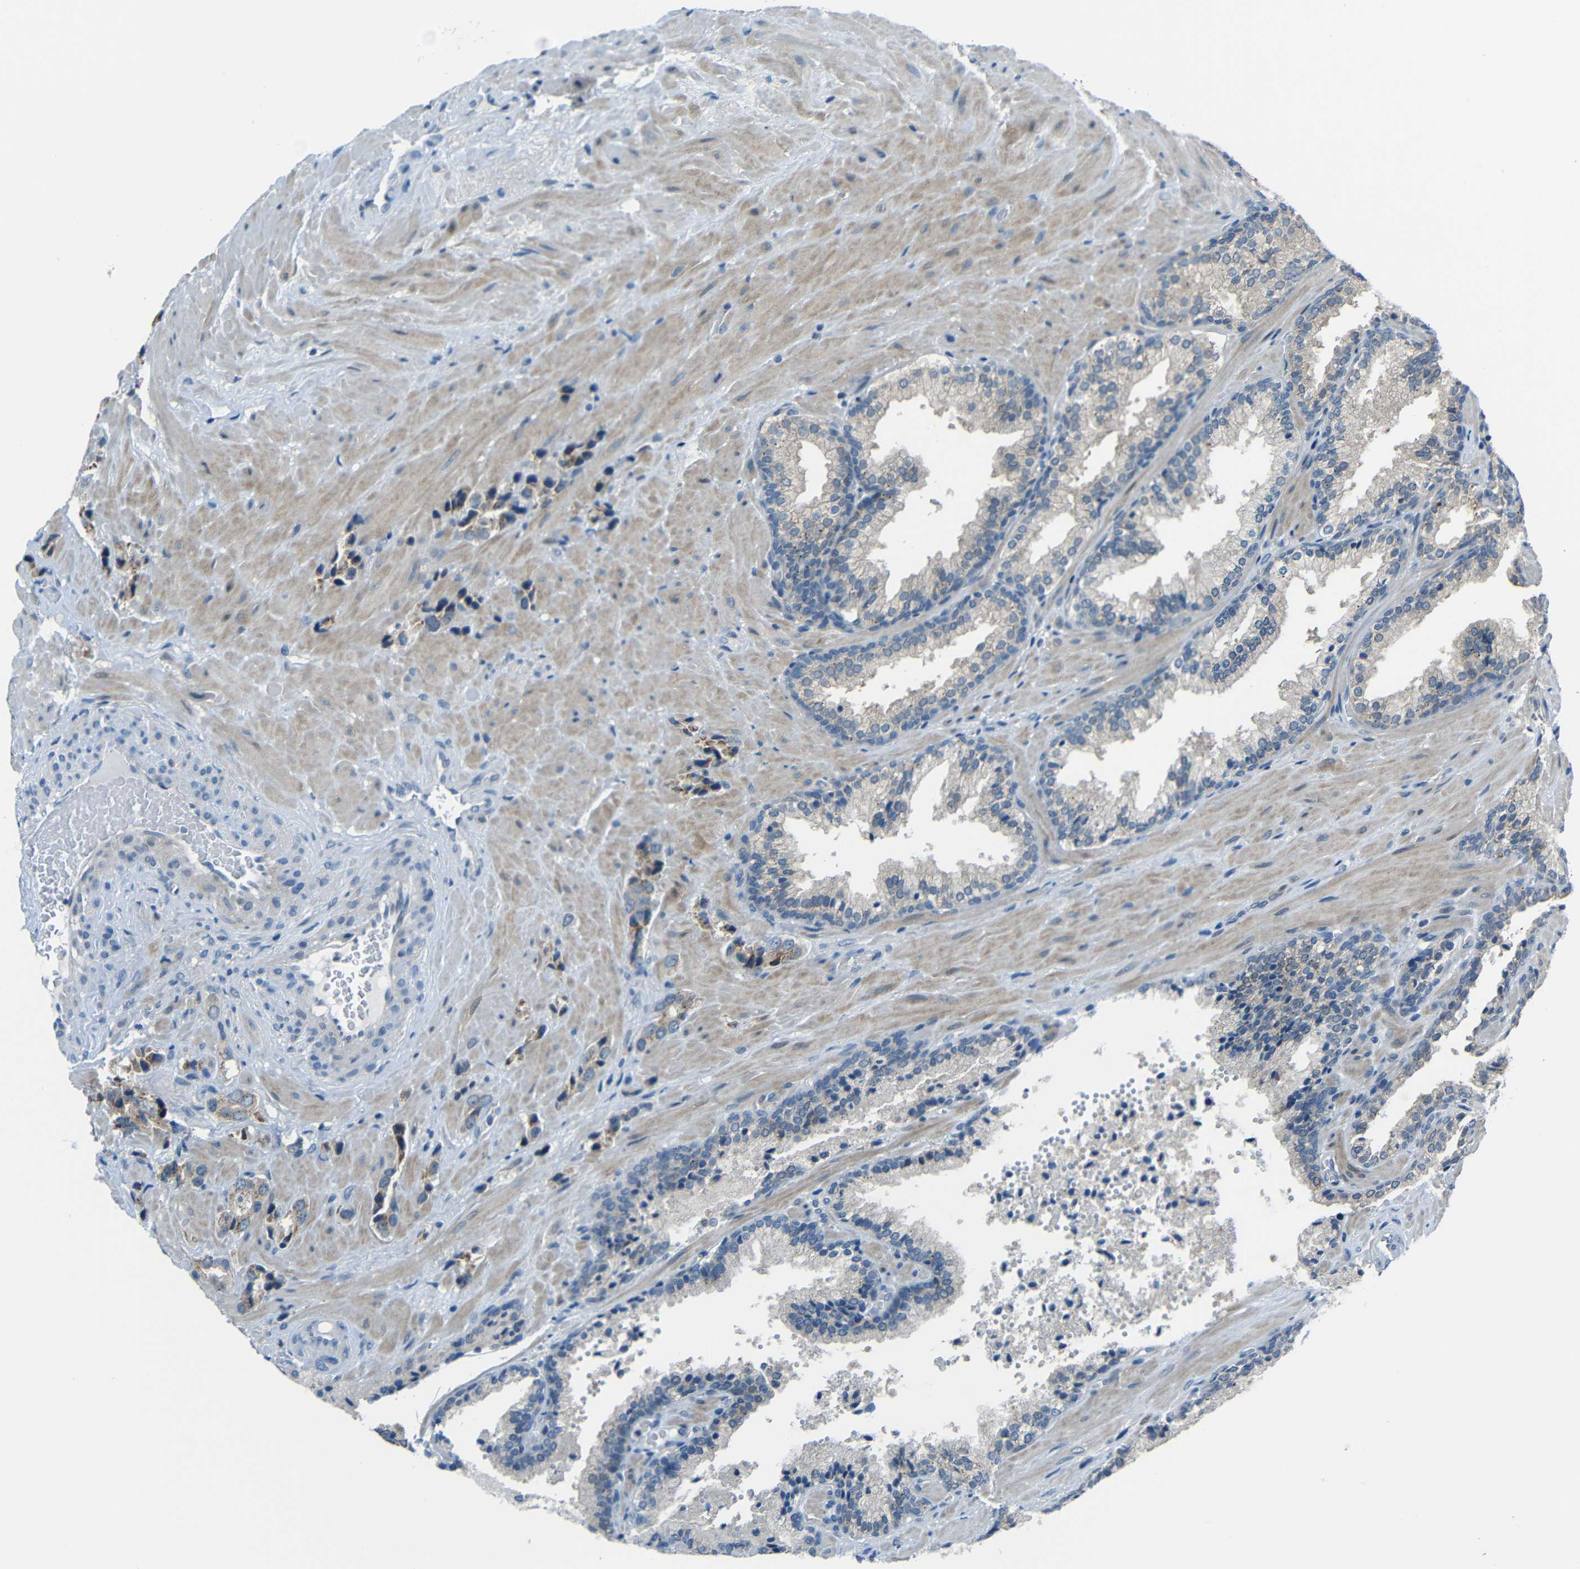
{"staining": {"intensity": "negative", "quantity": "none", "location": "none"}, "tissue": "prostate cancer", "cell_type": "Tumor cells", "image_type": "cancer", "snomed": [{"axis": "morphology", "description": "Adenocarcinoma, High grade"}, {"axis": "topography", "description": "Prostate"}], "caption": "Tumor cells show no significant expression in prostate cancer (high-grade adenocarcinoma).", "gene": "ANKRD22", "patient": {"sex": "male", "age": 64}}